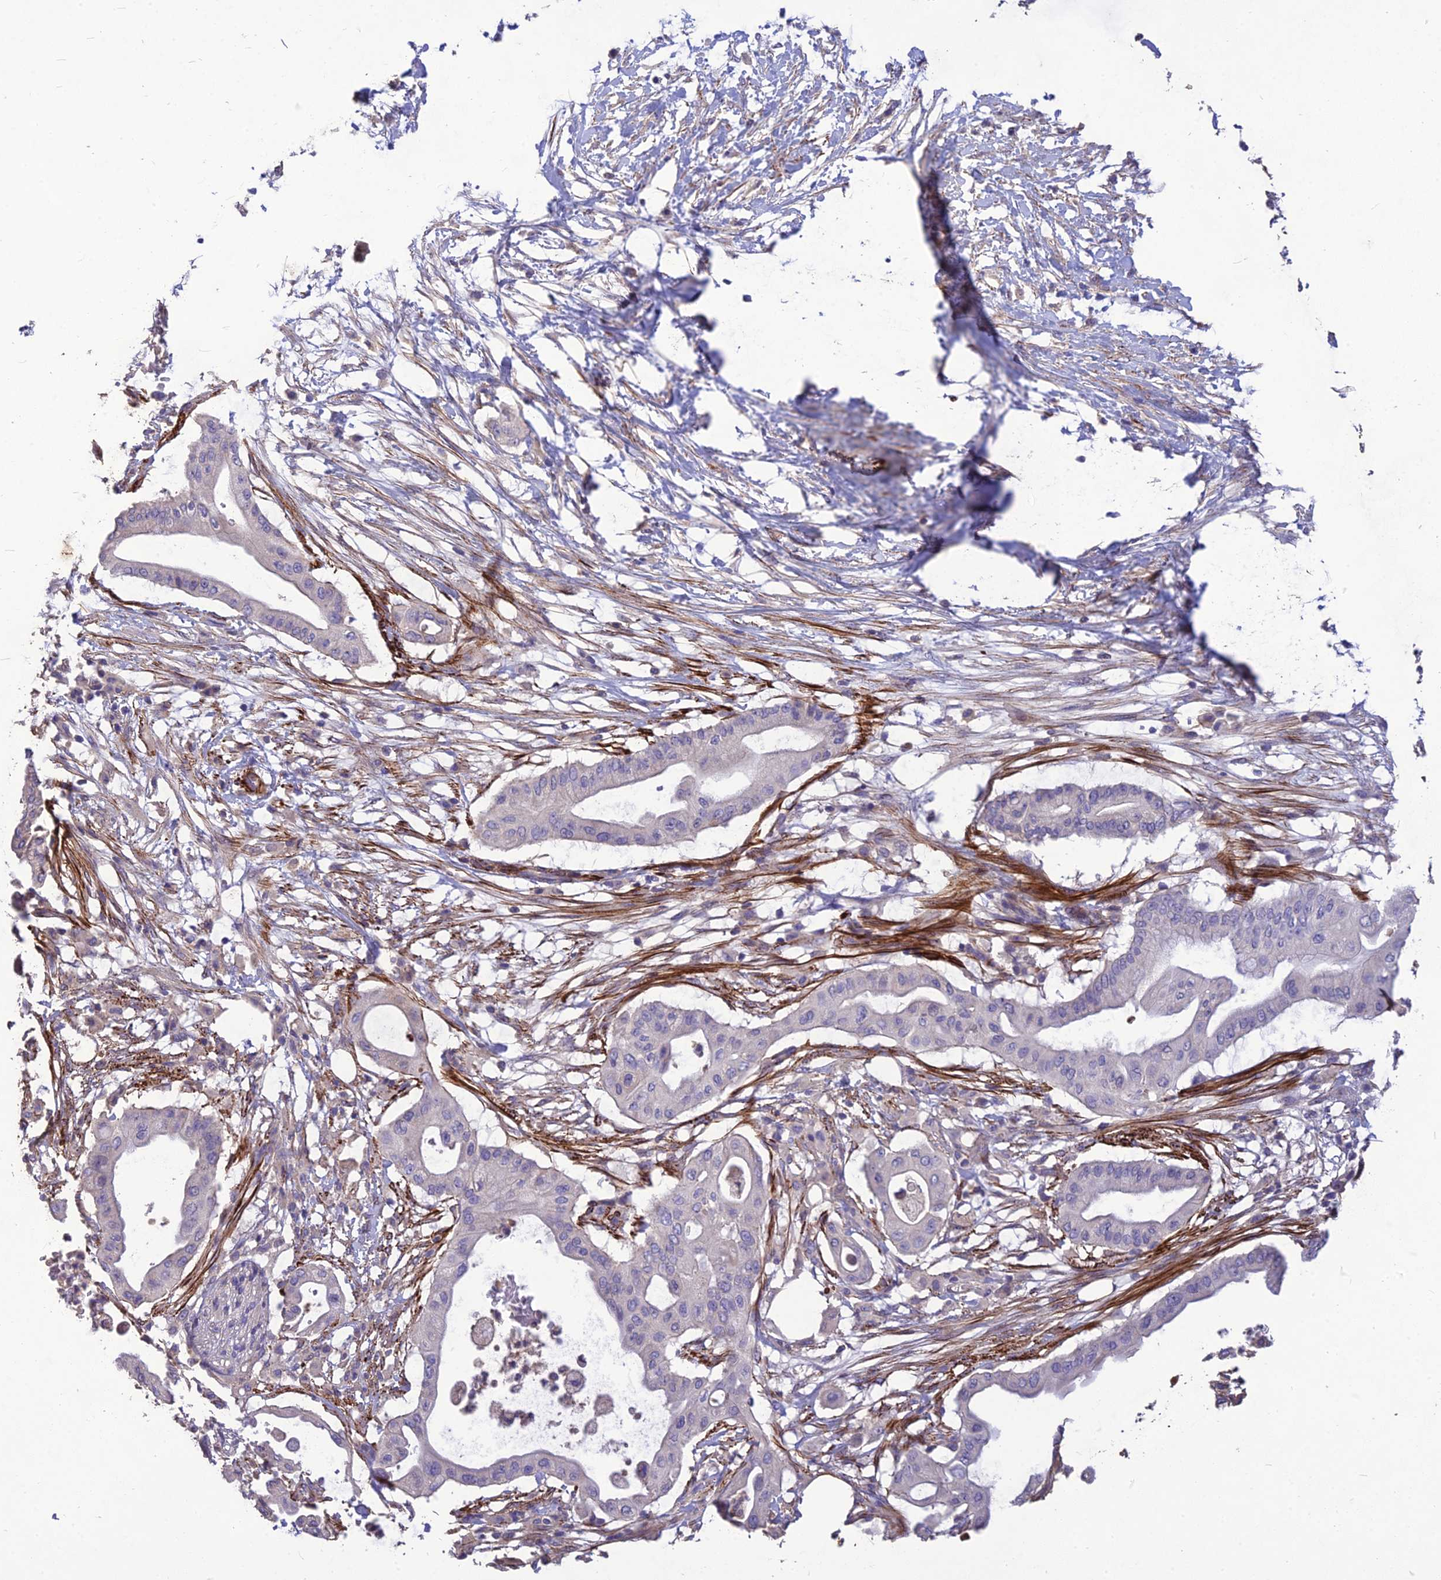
{"staining": {"intensity": "negative", "quantity": "none", "location": "none"}, "tissue": "pancreatic cancer", "cell_type": "Tumor cells", "image_type": "cancer", "snomed": [{"axis": "morphology", "description": "Adenocarcinoma, NOS"}, {"axis": "topography", "description": "Pancreas"}], "caption": "Histopathology image shows no protein expression in tumor cells of pancreatic adenocarcinoma tissue. (DAB (3,3'-diaminobenzidine) immunohistochemistry (IHC) visualized using brightfield microscopy, high magnification).", "gene": "CLUH", "patient": {"sex": "male", "age": 68}}